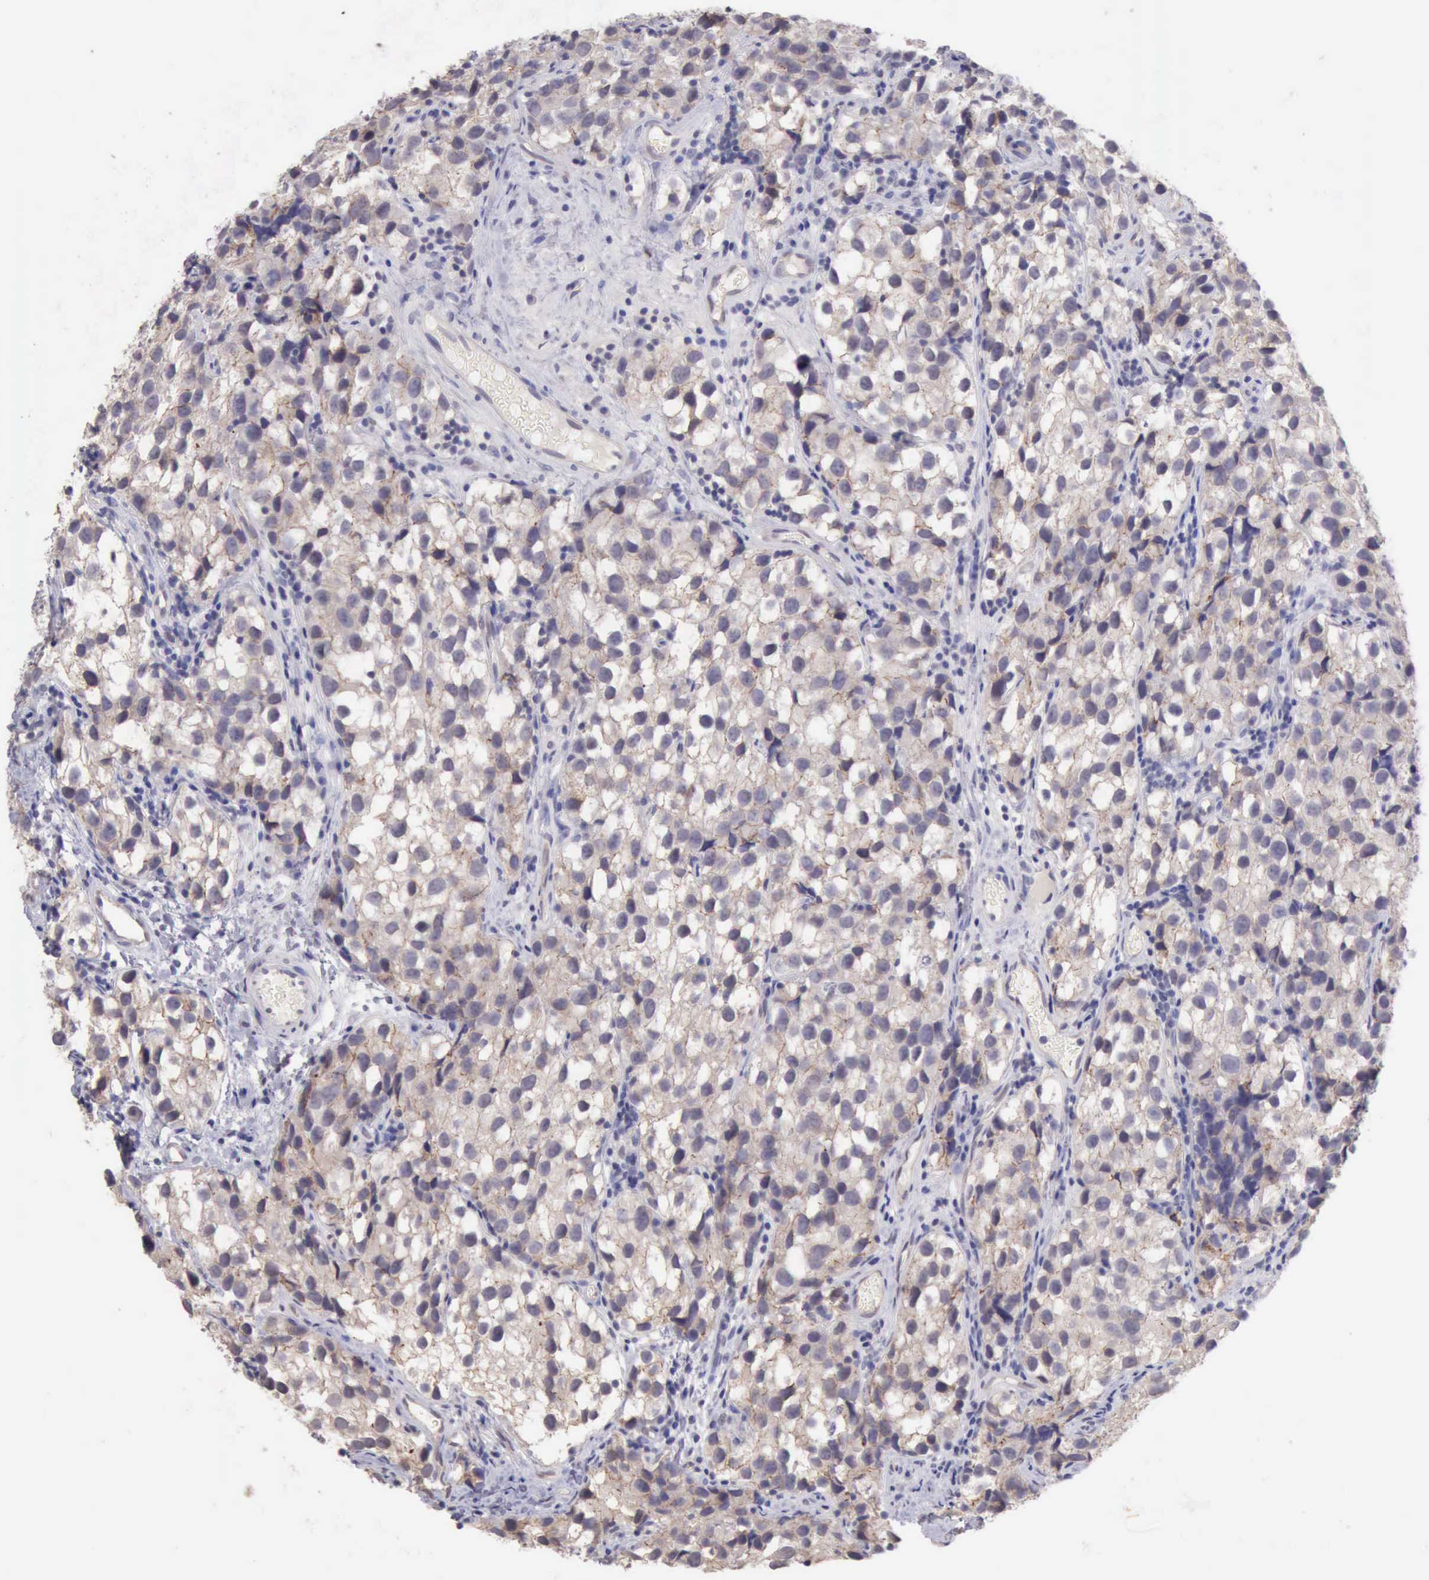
{"staining": {"intensity": "weak", "quantity": "25%-75%", "location": "cytoplasmic/membranous"}, "tissue": "testis cancer", "cell_type": "Tumor cells", "image_type": "cancer", "snomed": [{"axis": "morphology", "description": "Seminoma, NOS"}, {"axis": "topography", "description": "Testis"}], "caption": "Brown immunohistochemical staining in seminoma (testis) demonstrates weak cytoplasmic/membranous staining in approximately 25%-75% of tumor cells. The staining was performed using DAB, with brown indicating positive protein expression. Nuclei are stained blue with hematoxylin.", "gene": "KCND1", "patient": {"sex": "male", "age": 39}}